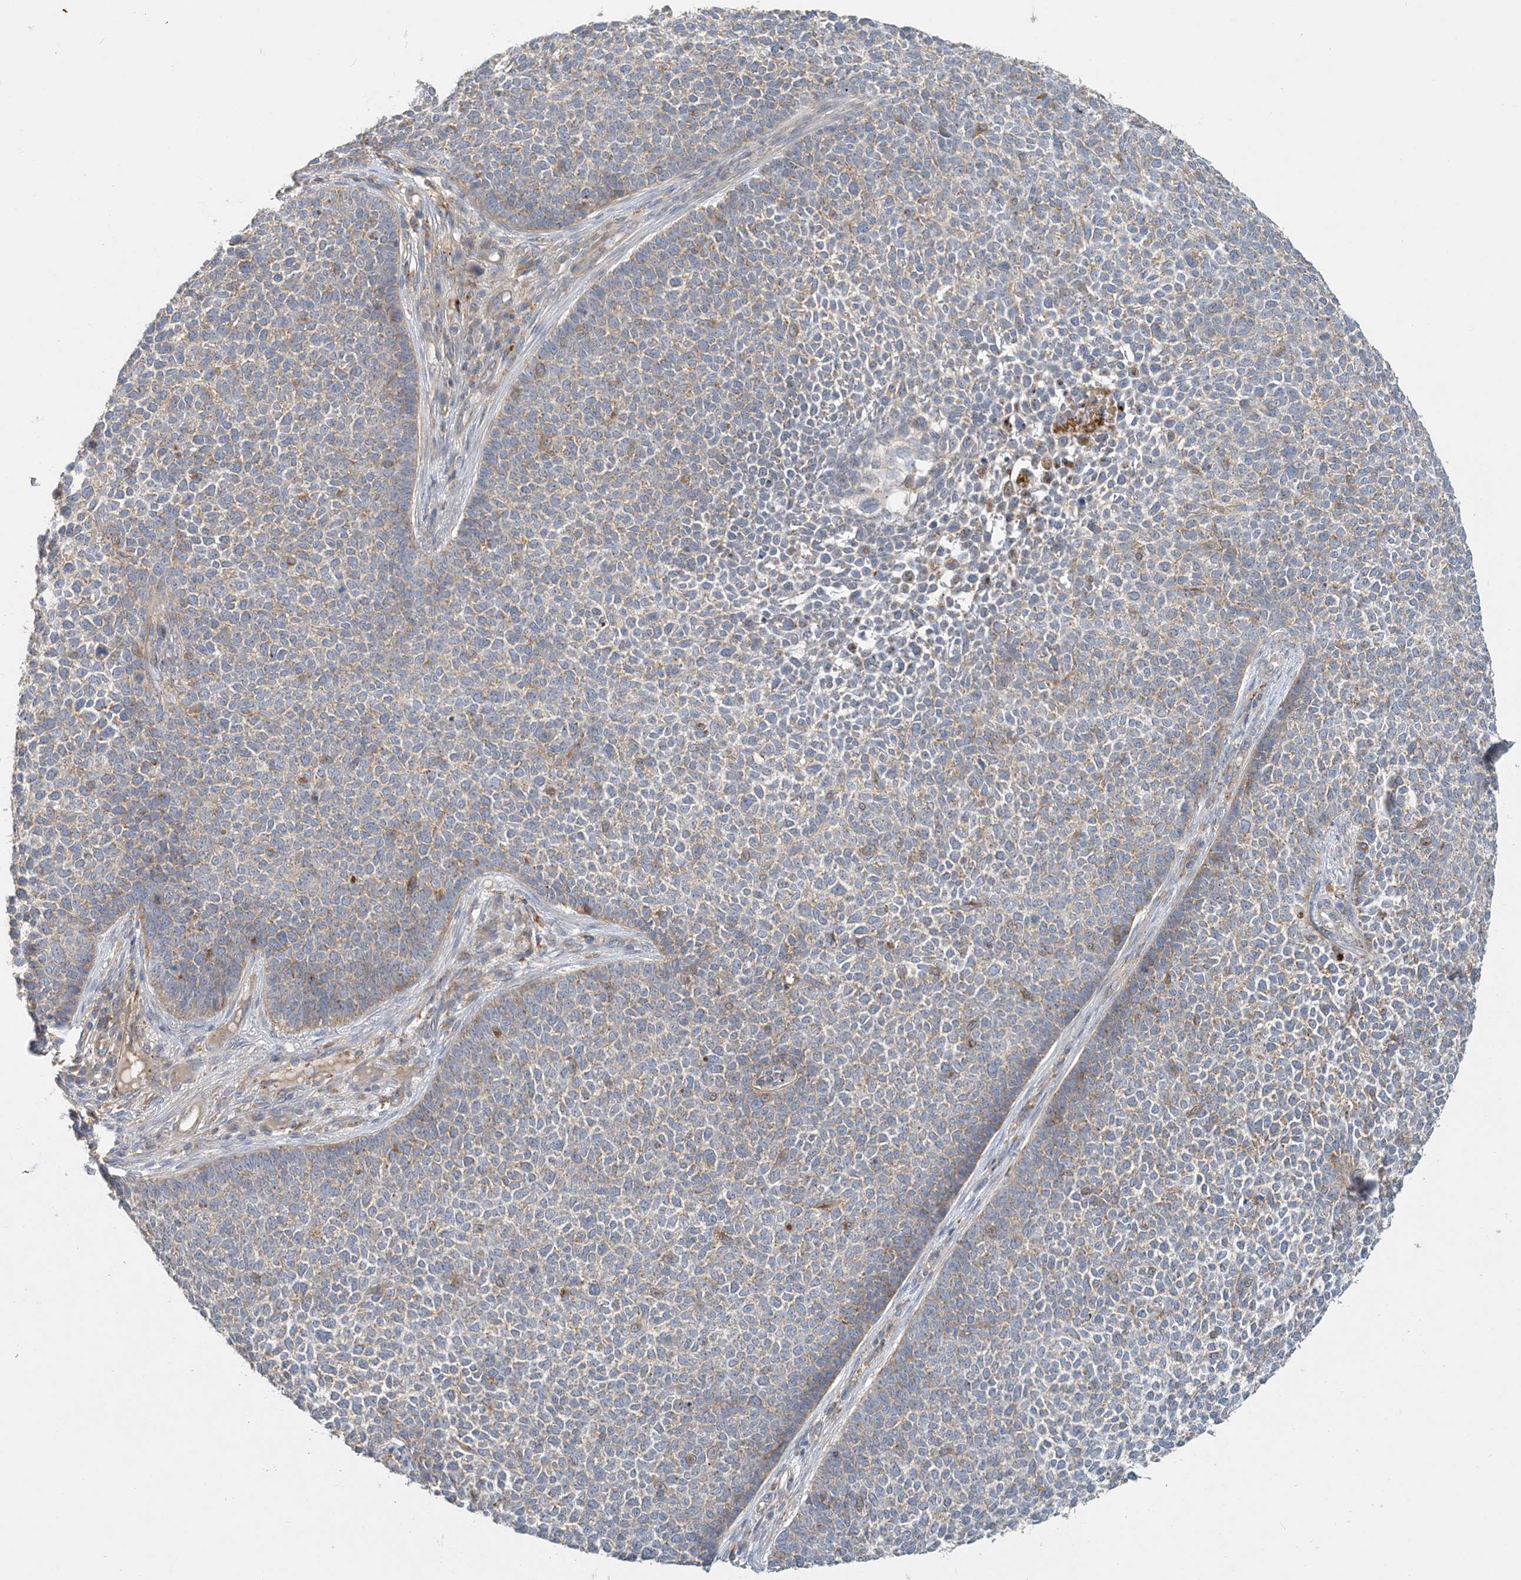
{"staining": {"intensity": "weak", "quantity": "25%-75%", "location": "cytoplasmic/membranous"}, "tissue": "skin cancer", "cell_type": "Tumor cells", "image_type": "cancer", "snomed": [{"axis": "morphology", "description": "Basal cell carcinoma"}, {"axis": "topography", "description": "Skin"}], "caption": "A micrograph showing weak cytoplasmic/membranous expression in approximately 25%-75% of tumor cells in skin cancer (basal cell carcinoma), as visualized by brown immunohistochemical staining.", "gene": "SPPL2A", "patient": {"sex": "female", "age": 84}}